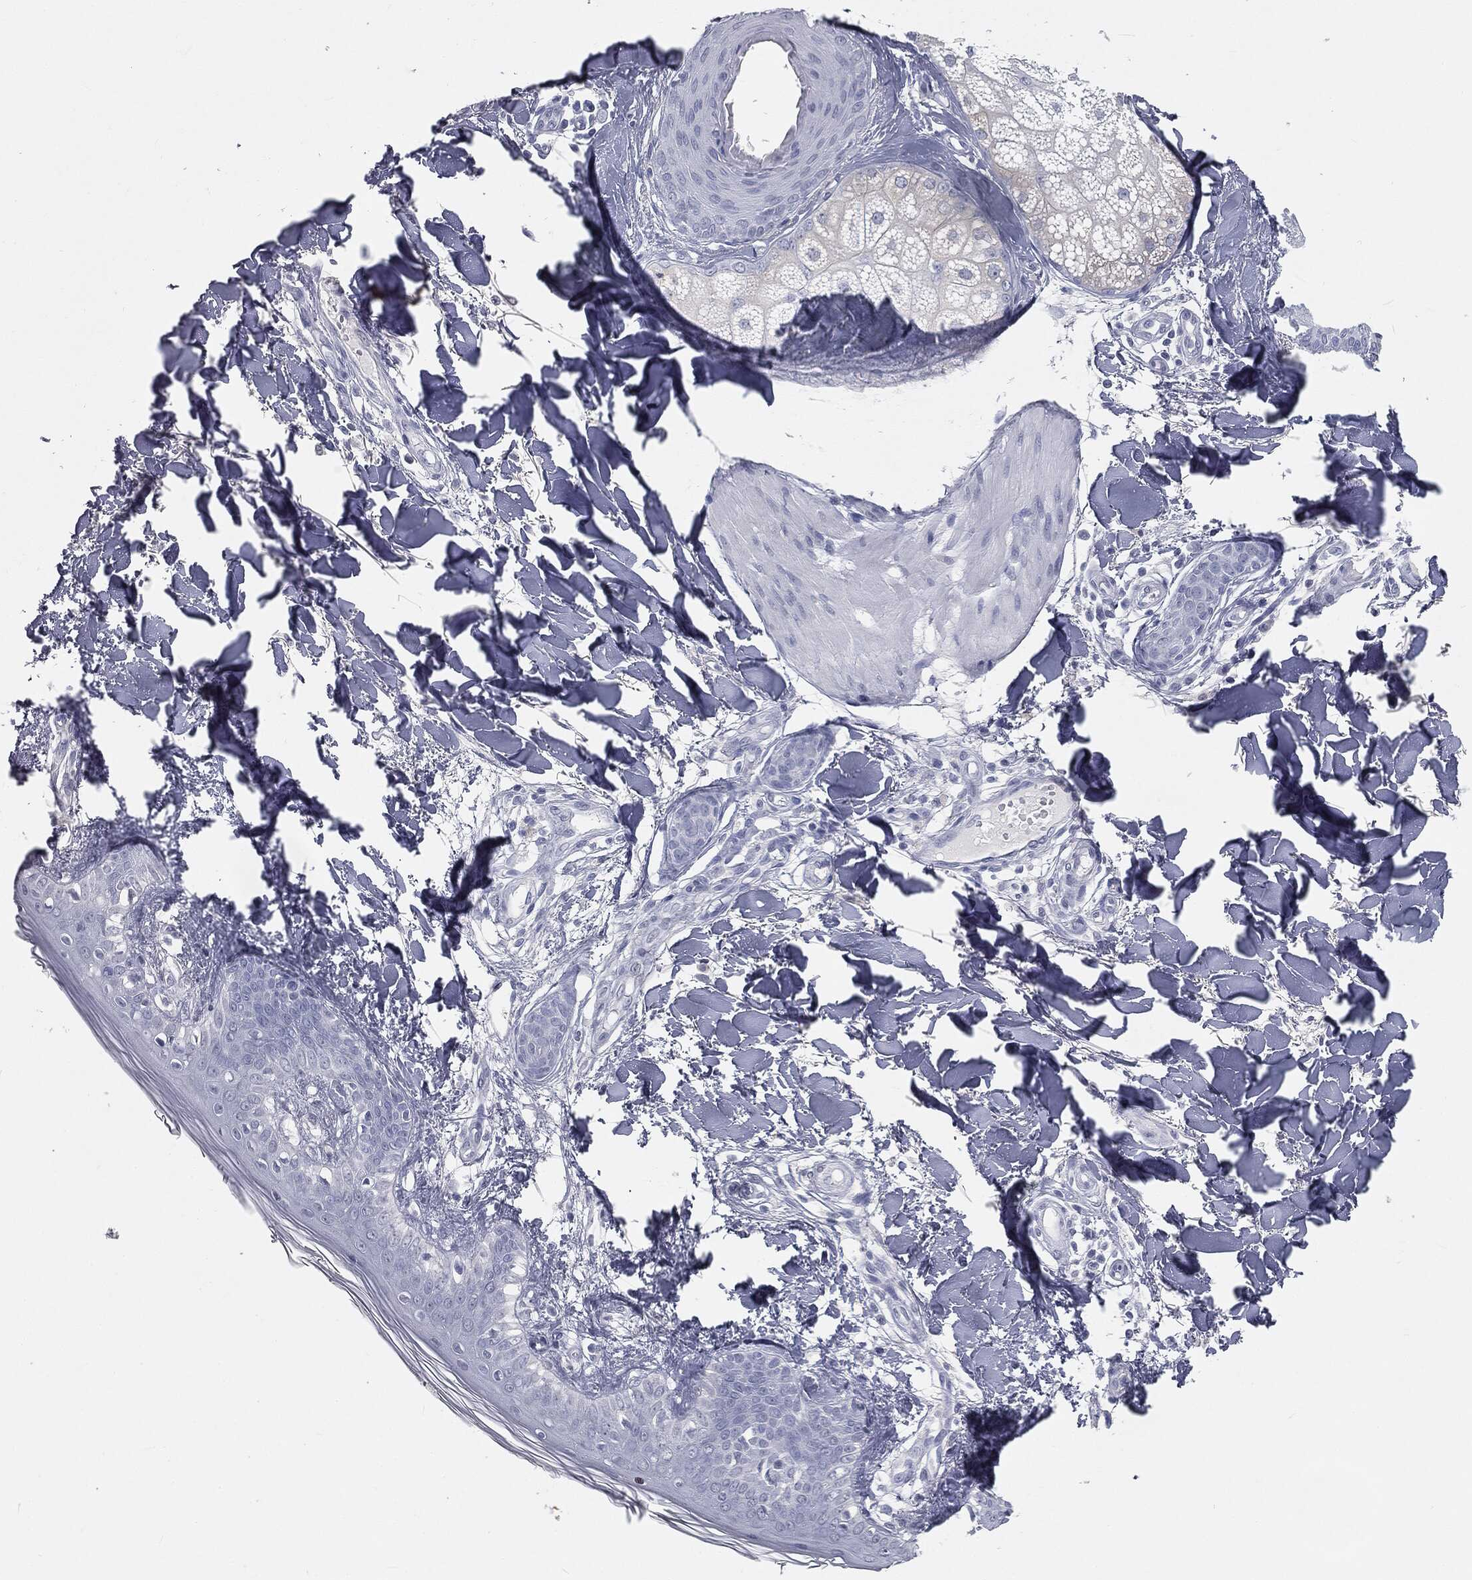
{"staining": {"intensity": "negative", "quantity": "none", "location": "none"}, "tissue": "skin", "cell_type": "Fibroblasts", "image_type": "normal", "snomed": [{"axis": "morphology", "description": "Normal tissue, NOS"}, {"axis": "morphology", "description": "Malignant melanoma, NOS"}, {"axis": "topography", "description": "Skin"}], "caption": "Histopathology image shows no protein staining in fibroblasts of benign skin.", "gene": "PRAME", "patient": {"sex": "female", "age": 34}}